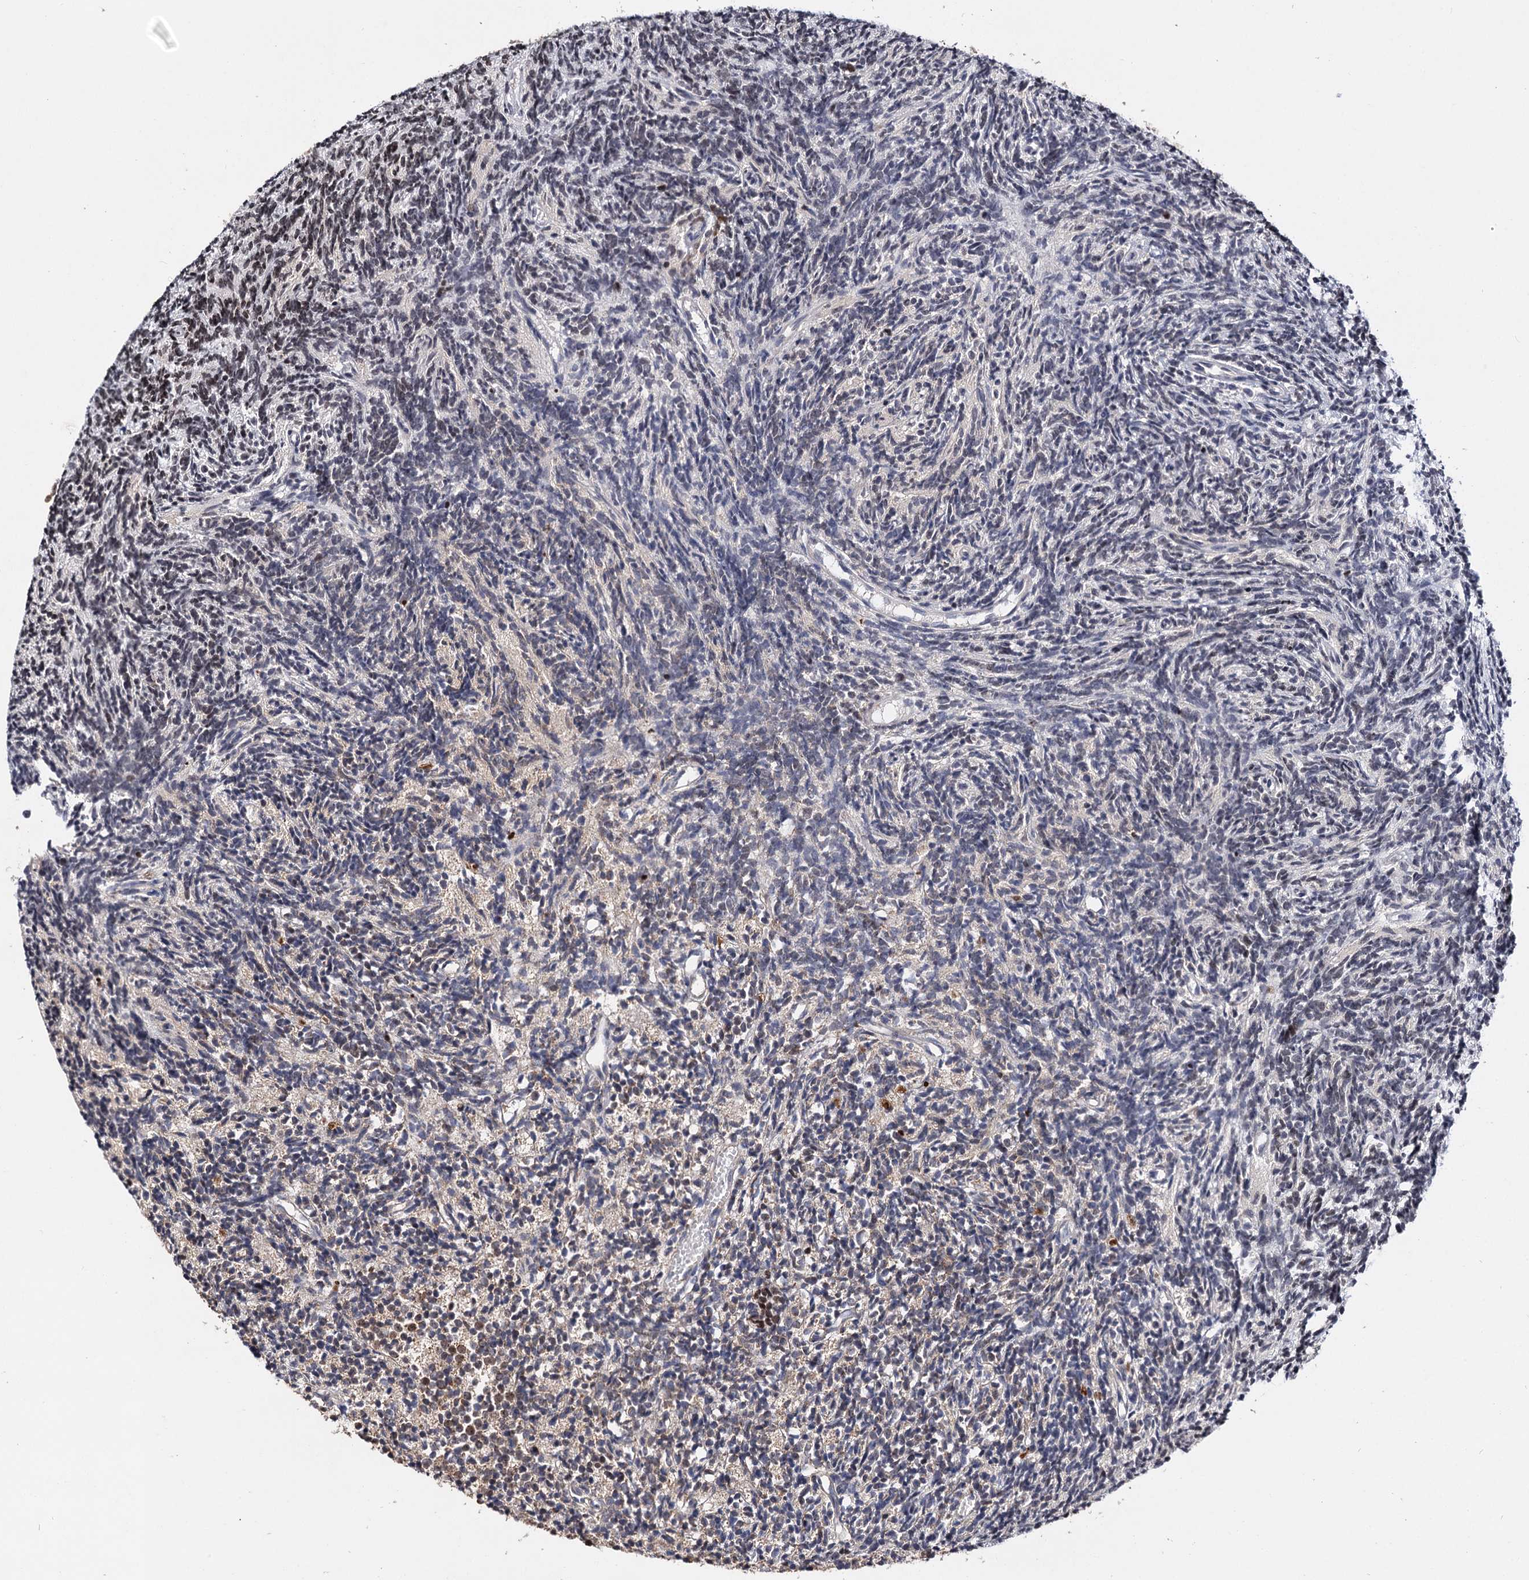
{"staining": {"intensity": "moderate", "quantity": "25%-75%", "location": "cytoplasmic/membranous"}, "tissue": "glioma", "cell_type": "Tumor cells", "image_type": "cancer", "snomed": [{"axis": "morphology", "description": "Glioma, malignant, Low grade"}, {"axis": "topography", "description": "Brain"}], "caption": "A photomicrograph showing moderate cytoplasmic/membranous staining in about 25%-75% of tumor cells in glioma, as visualized by brown immunohistochemical staining.", "gene": "CEP76", "patient": {"sex": "female", "age": 1}}